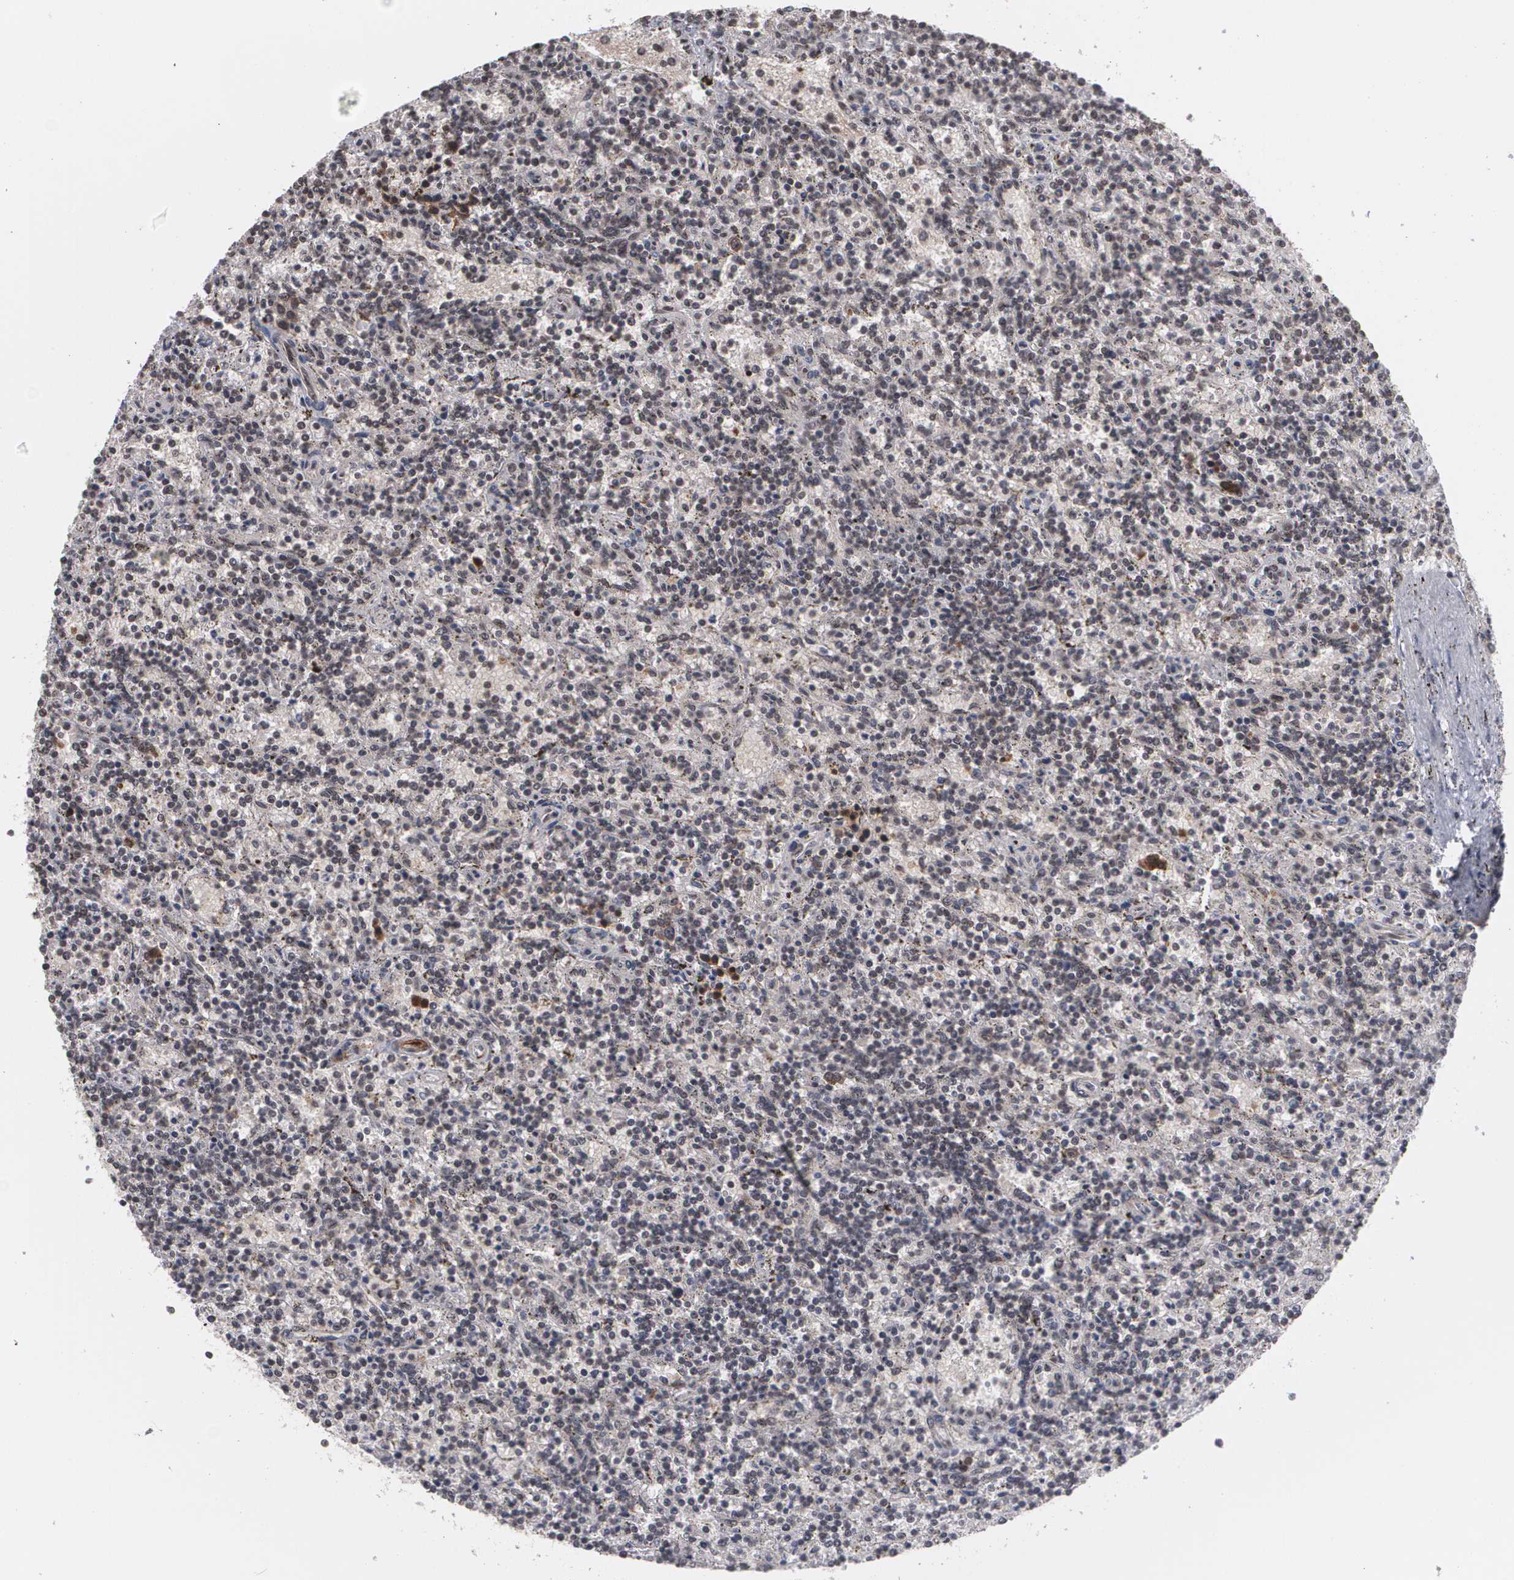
{"staining": {"intensity": "weak", "quantity": "25%-75%", "location": "nuclear"}, "tissue": "lymphoma", "cell_type": "Tumor cells", "image_type": "cancer", "snomed": [{"axis": "morphology", "description": "Malignant lymphoma, non-Hodgkin's type, Low grade"}, {"axis": "topography", "description": "Spleen"}], "caption": "The histopathology image displays staining of low-grade malignant lymphoma, non-Hodgkin's type, revealing weak nuclear protein staining (brown color) within tumor cells. The protein is stained brown, and the nuclei are stained in blue (DAB (3,3'-diaminobenzidine) IHC with brightfield microscopy, high magnification).", "gene": "ZNF75A", "patient": {"sex": "male", "age": 73}}